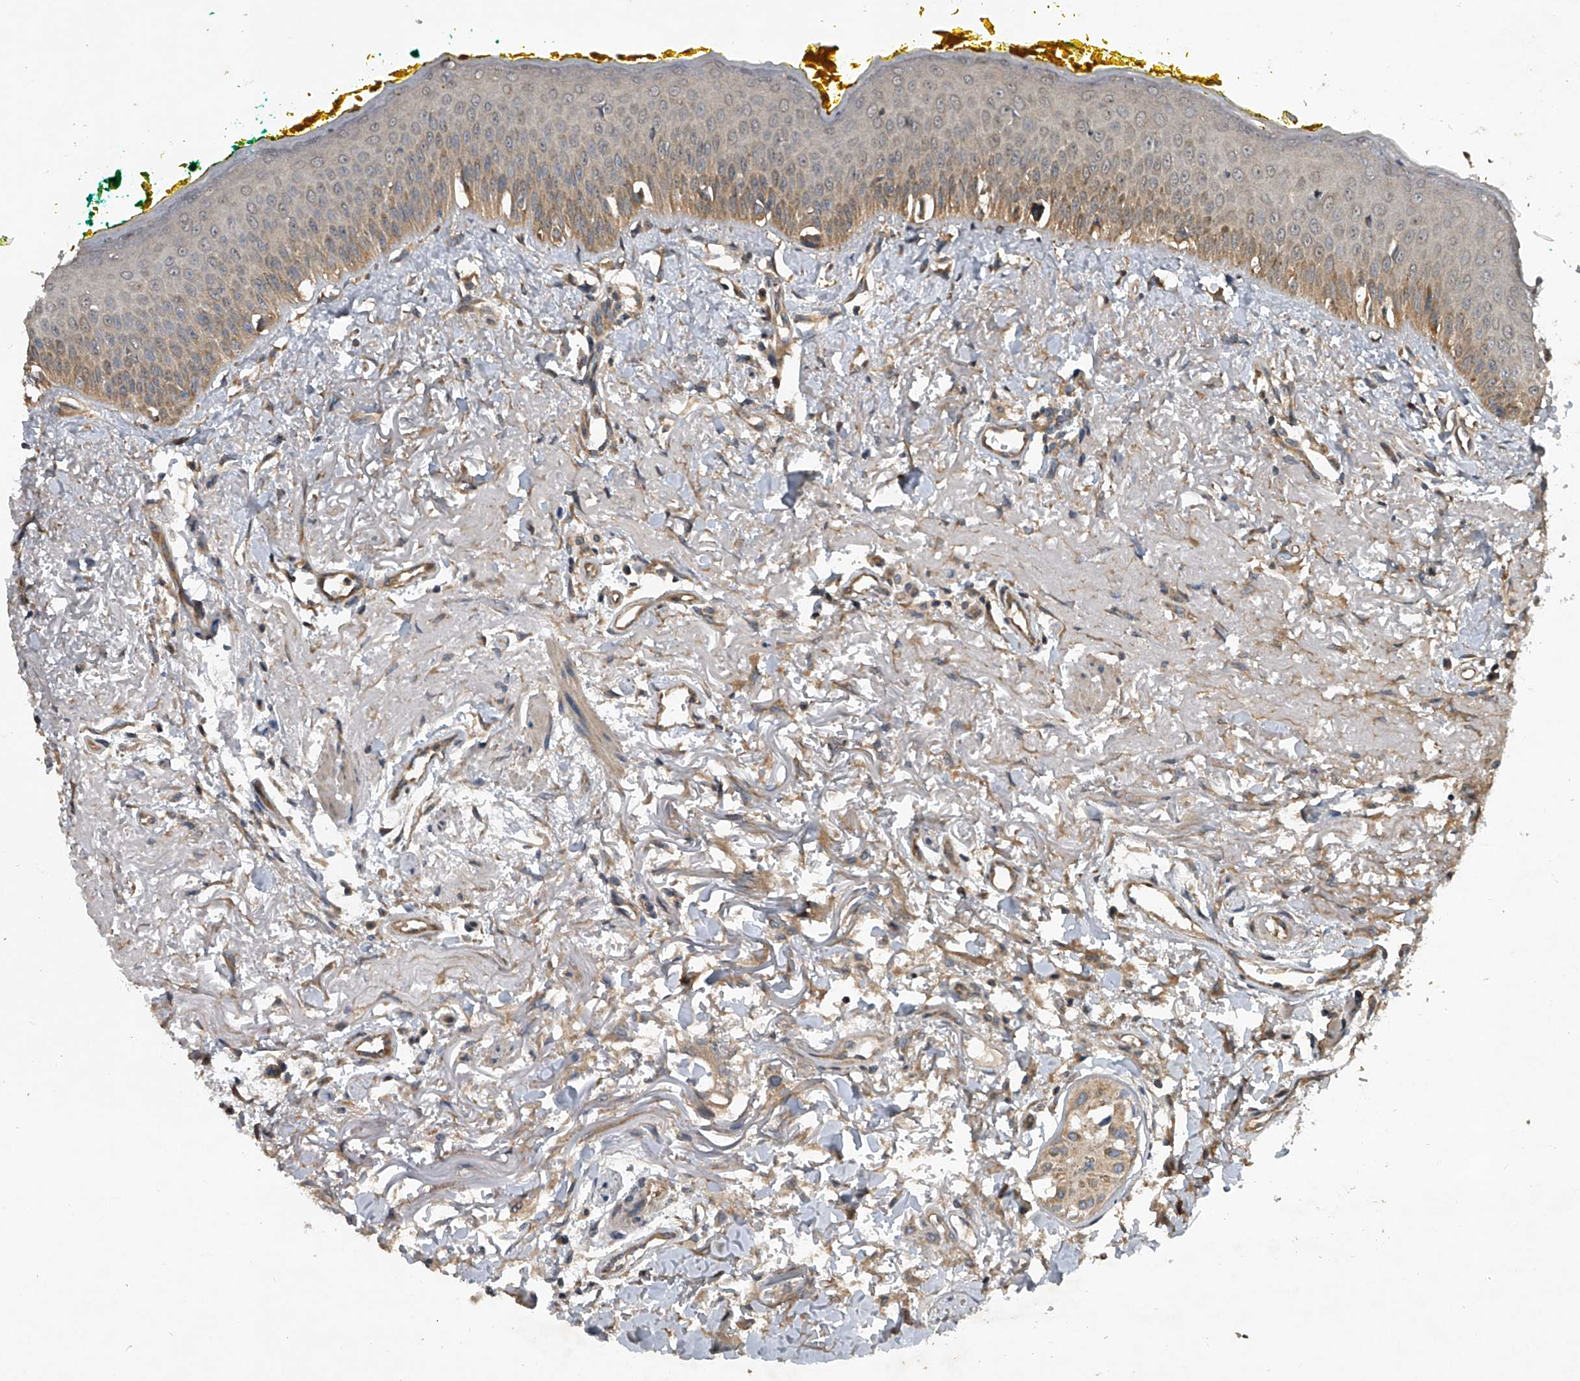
{"staining": {"intensity": "moderate", "quantity": "25%-75%", "location": "cytoplasmic/membranous"}, "tissue": "oral mucosa", "cell_type": "Squamous epithelial cells", "image_type": "normal", "snomed": [{"axis": "morphology", "description": "Normal tissue, NOS"}, {"axis": "topography", "description": "Oral tissue"}], "caption": "IHC photomicrograph of benign oral mucosa: human oral mucosa stained using immunohistochemistry displays medium levels of moderate protein expression localized specifically in the cytoplasmic/membranous of squamous epithelial cells, appearing as a cytoplasmic/membranous brown color.", "gene": "NFS1", "patient": {"sex": "female", "age": 70}}